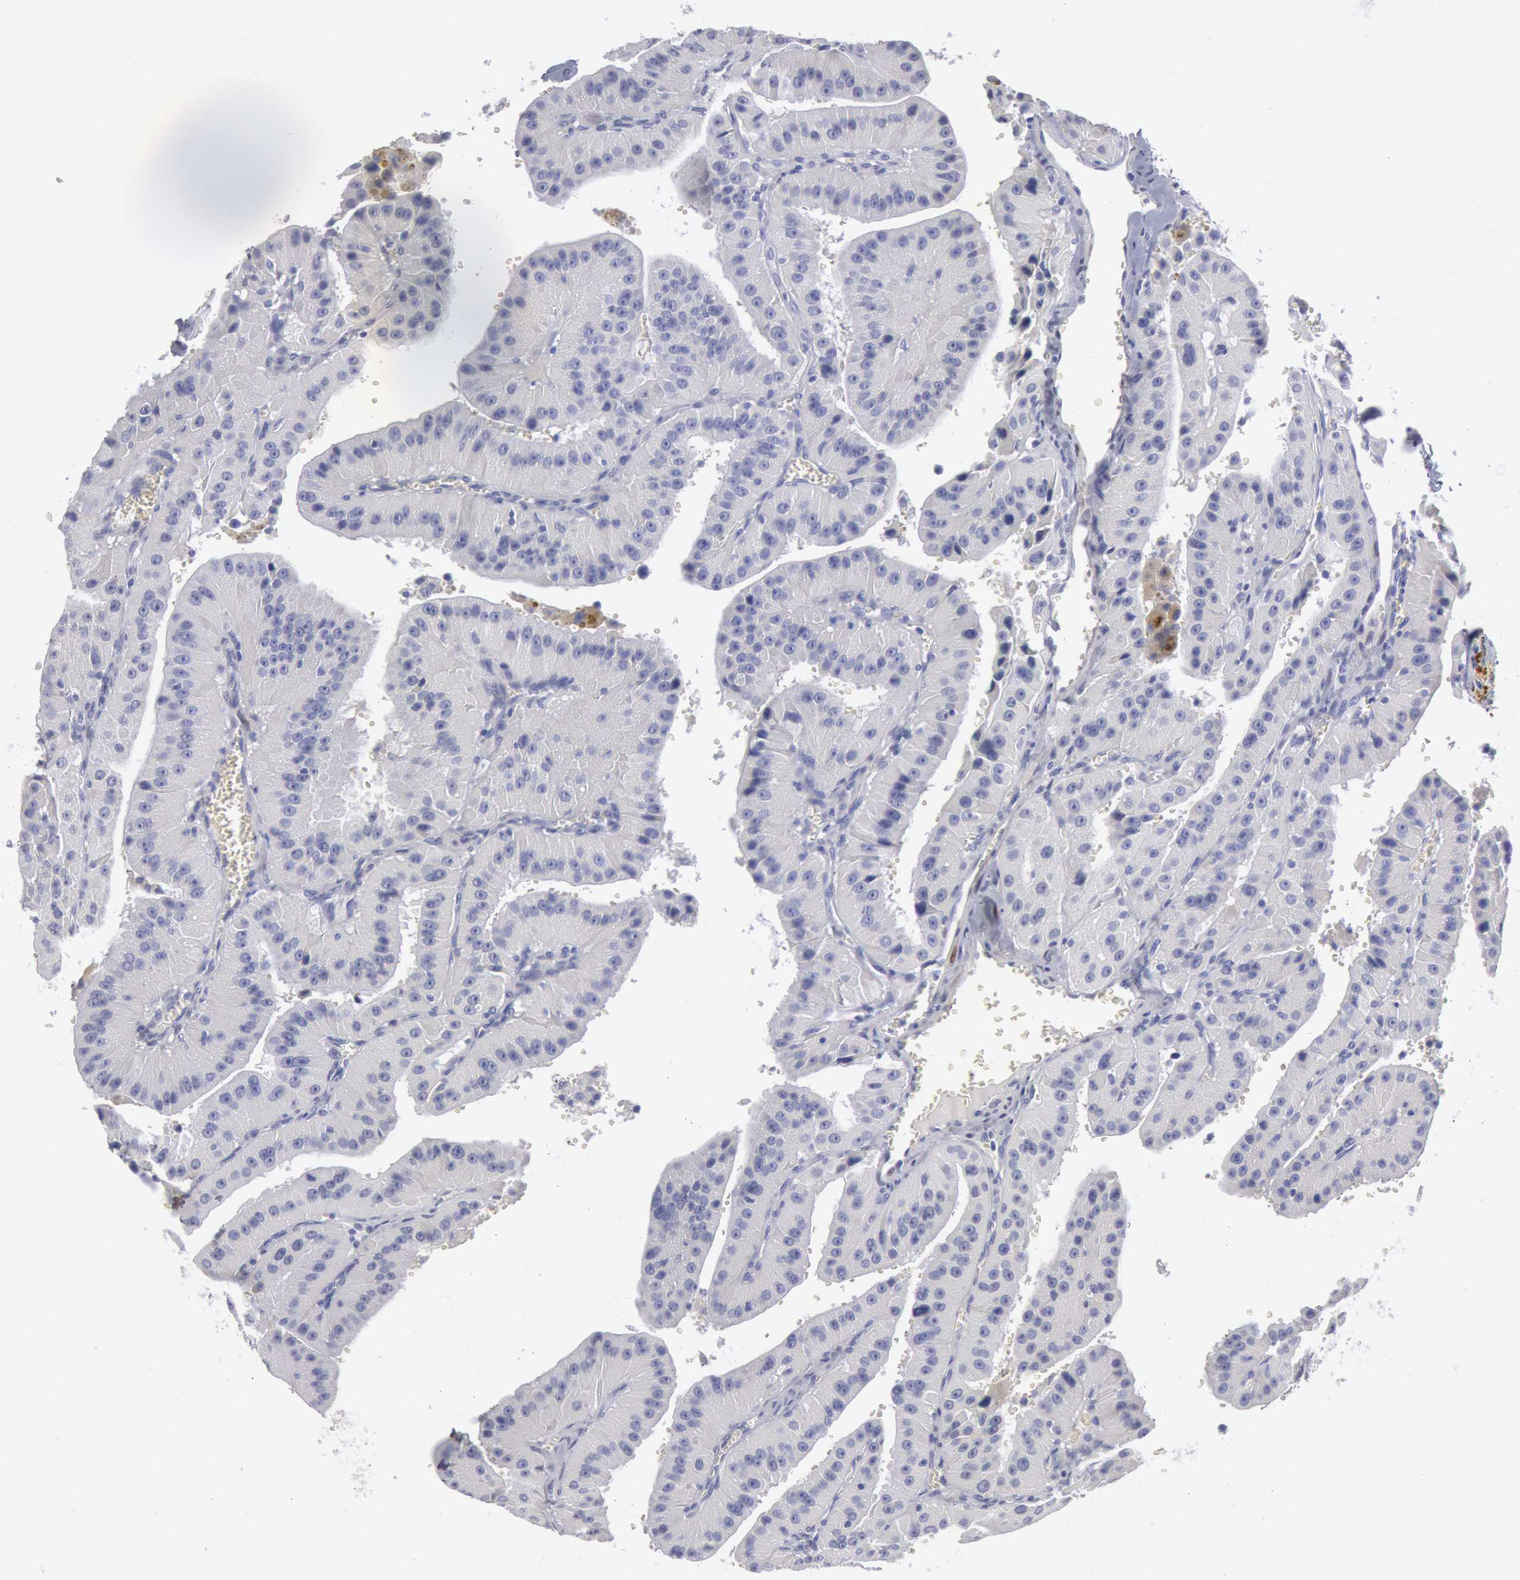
{"staining": {"intensity": "negative", "quantity": "none", "location": "none"}, "tissue": "thyroid cancer", "cell_type": "Tumor cells", "image_type": "cancer", "snomed": [{"axis": "morphology", "description": "Carcinoma, NOS"}, {"axis": "topography", "description": "Thyroid gland"}], "caption": "Tumor cells are negative for protein expression in human carcinoma (thyroid). (Stains: DAB immunohistochemistry (IHC) with hematoxylin counter stain, Microscopy: brightfield microscopy at high magnification).", "gene": "FHL1", "patient": {"sex": "male", "age": 76}}